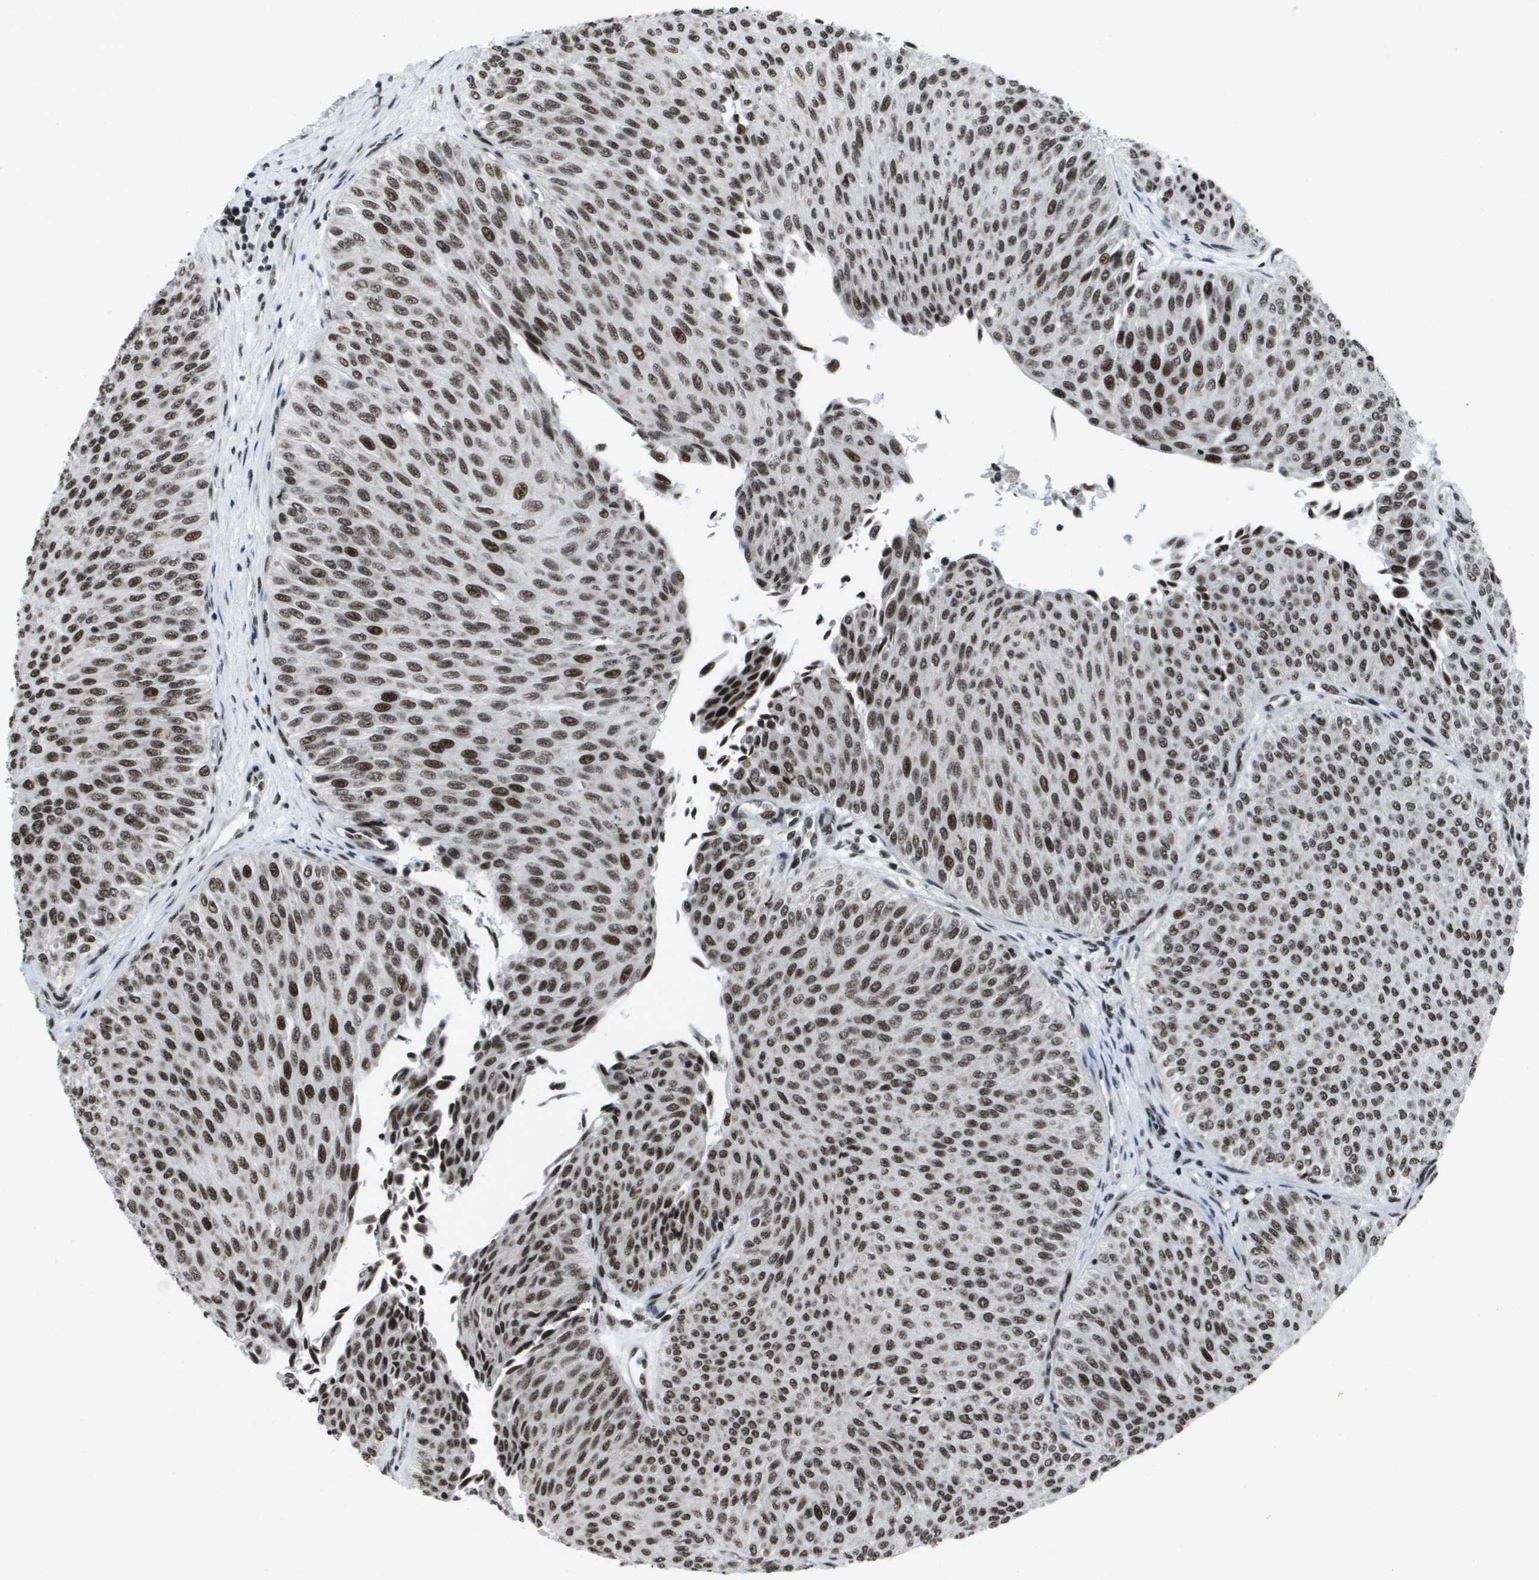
{"staining": {"intensity": "strong", "quantity": ">75%", "location": "nuclear"}, "tissue": "urothelial cancer", "cell_type": "Tumor cells", "image_type": "cancer", "snomed": [{"axis": "morphology", "description": "Urothelial carcinoma, Low grade"}, {"axis": "topography", "description": "Urinary bladder"}], "caption": "Protein expression analysis of human urothelial carcinoma (low-grade) reveals strong nuclear expression in approximately >75% of tumor cells.", "gene": "NSRP1", "patient": {"sex": "male", "age": 78}}